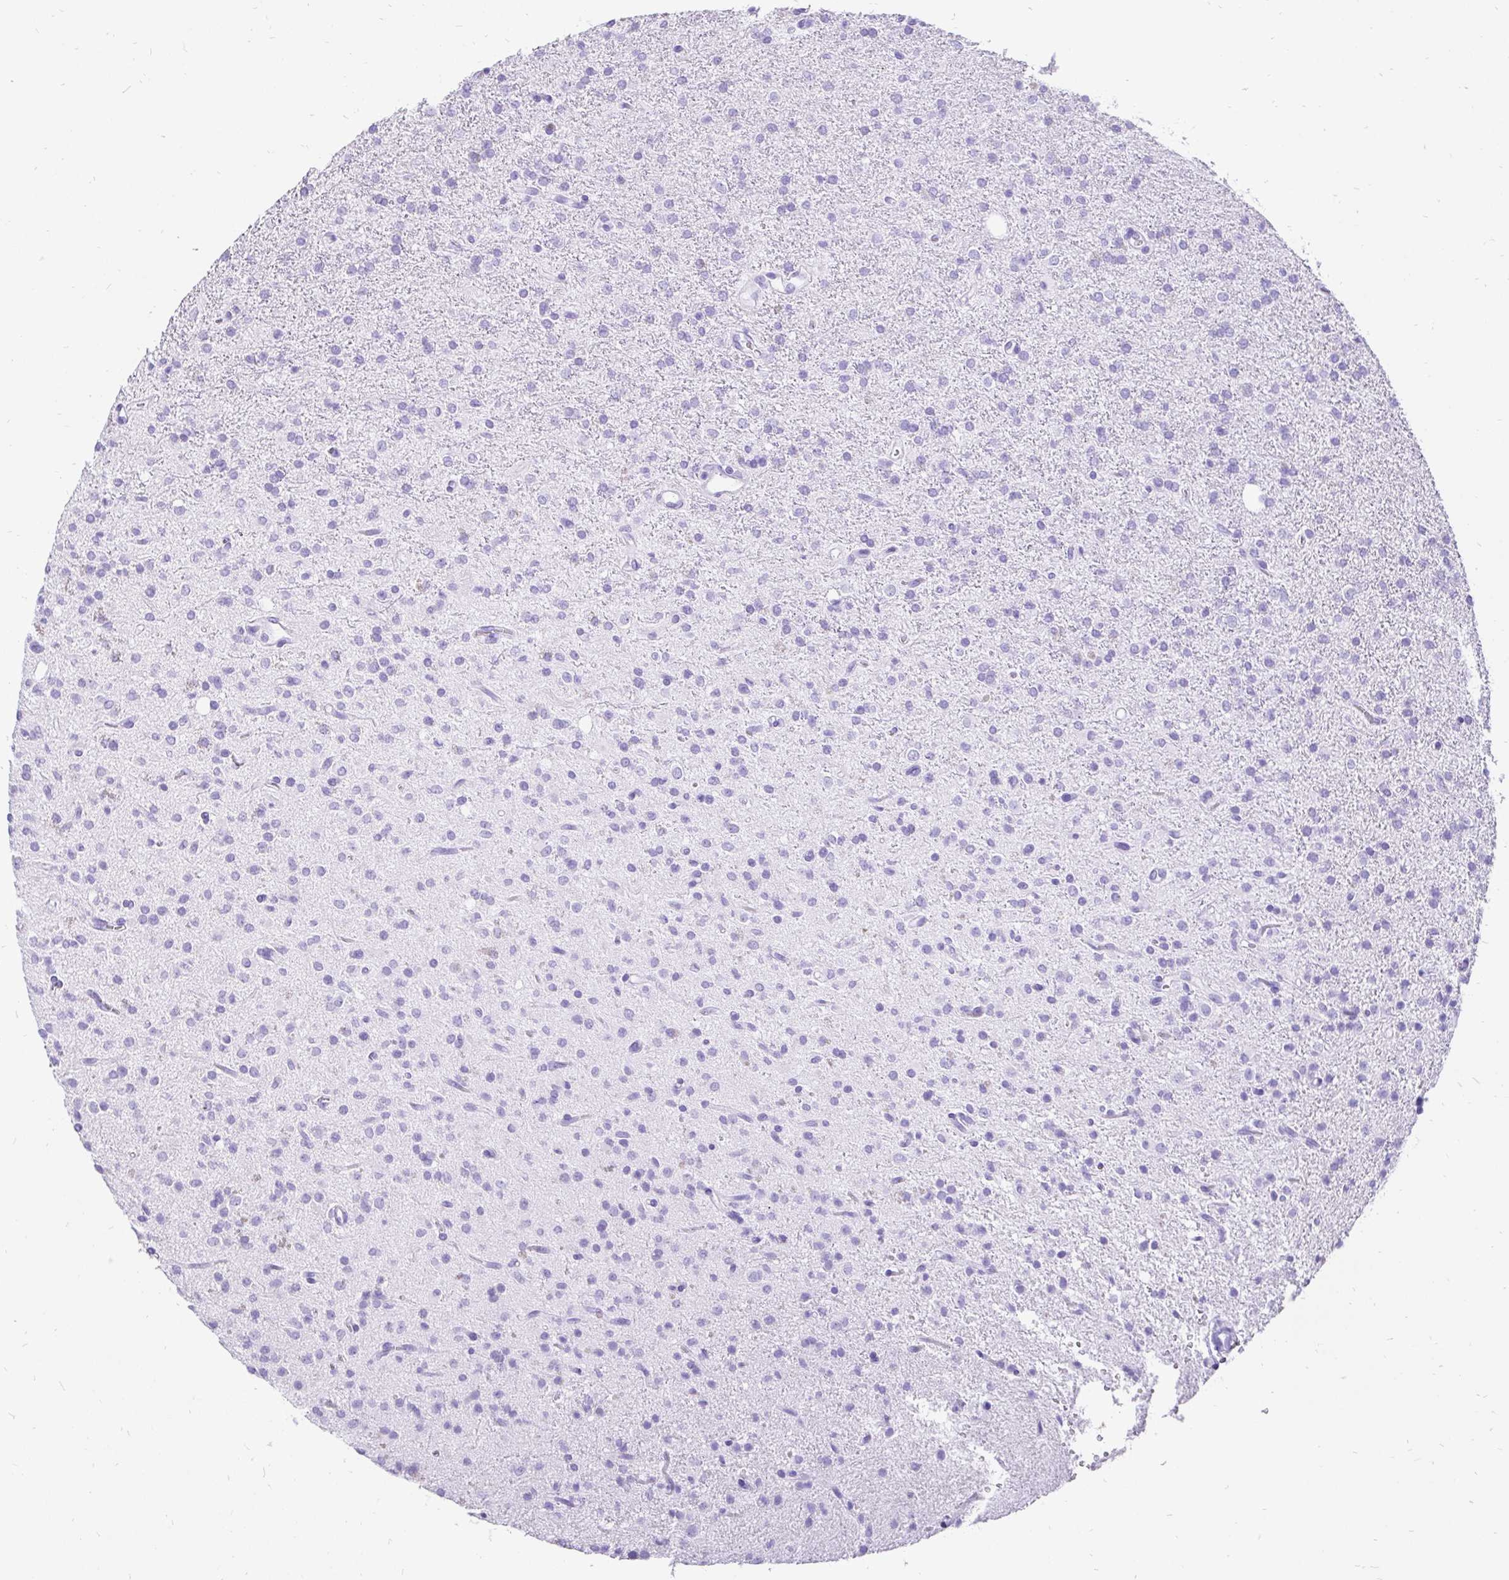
{"staining": {"intensity": "negative", "quantity": "none", "location": "none"}, "tissue": "glioma", "cell_type": "Tumor cells", "image_type": "cancer", "snomed": [{"axis": "morphology", "description": "Glioma, malignant, Low grade"}, {"axis": "topography", "description": "Brain"}], "caption": "Immunohistochemistry (IHC) histopathology image of neoplastic tissue: malignant glioma (low-grade) stained with DAB displays no significant protein positivity in tumor cells.", "gene": "KRT13", "patient": {"sex": "female", "age": 33}}